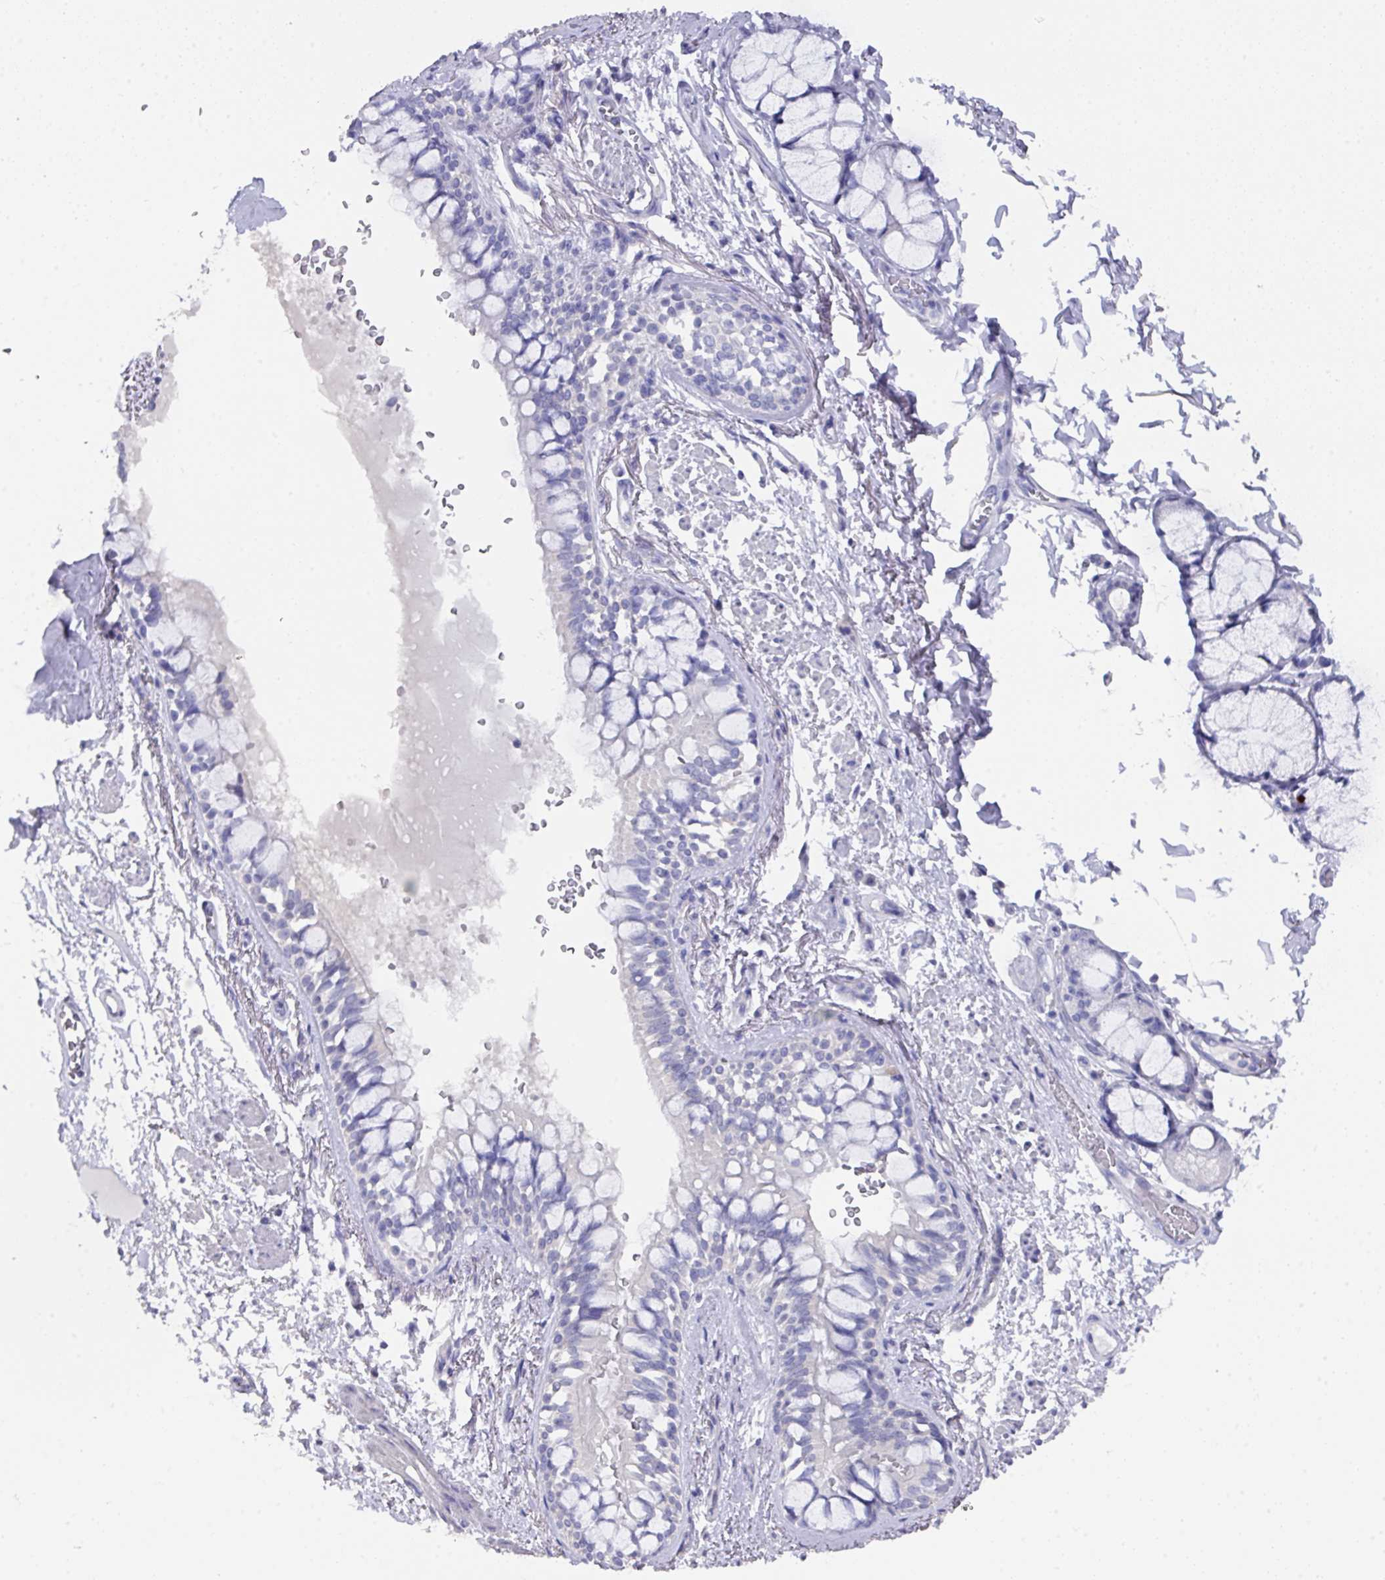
{"staining": {"intensity": "negative", "quantity": "none", "location": "none"}, "tissue": "bronchus", "cell_type": "Respiratory epithelial cells", "image_type": "normal", "snomed": [{"axis": "morphology", "description": "Normal tissue, NOS"}, {"axis": "topography", "description": "Bronchus"}], "caption": "Immunohistochemical staining of benign bronchus displays no significant expression in respiratory epithelial cells.", "gene": "DAZ1", "patient": {"sex": "male", "age": 70}}